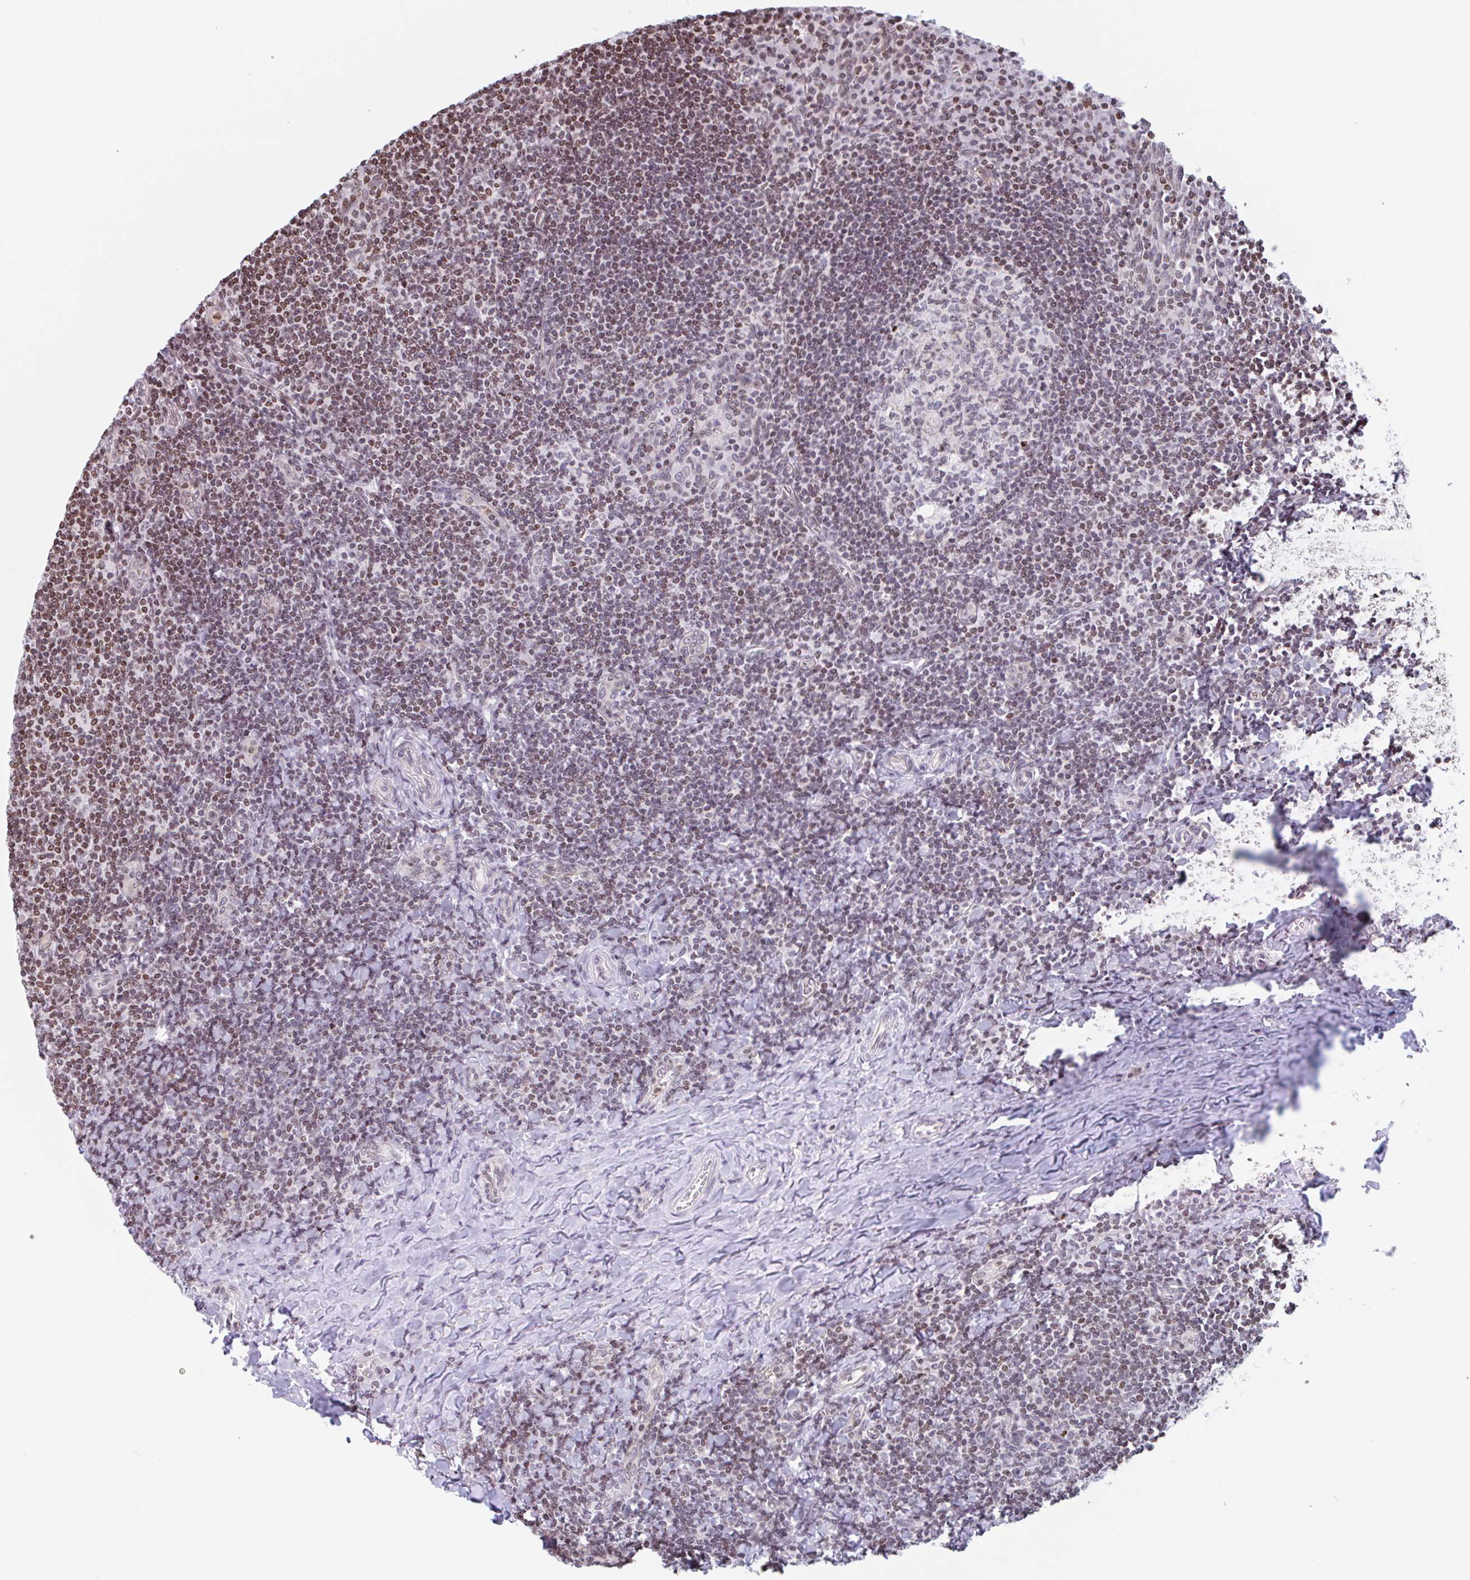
{"staining": {"intensity": "weak", "quantity": "25%-75%", "location": "nuclear"}, "tissue": "tonsil", "cell_type": "Germinal center cells", "image_type": "normal", "snomed": [{"axis": "morphology", "description": "Normal tissue, NOS"}, {"axis": "topography", "description": "Tonsil"}], "caption": "Human tonsil stained for a protein (brown) demonstrates weak nuclear positive positivity in about 25%-75% of germinal center cells.", "gene": "NOL6", "patient": {"sex": "male", "age": 17}}